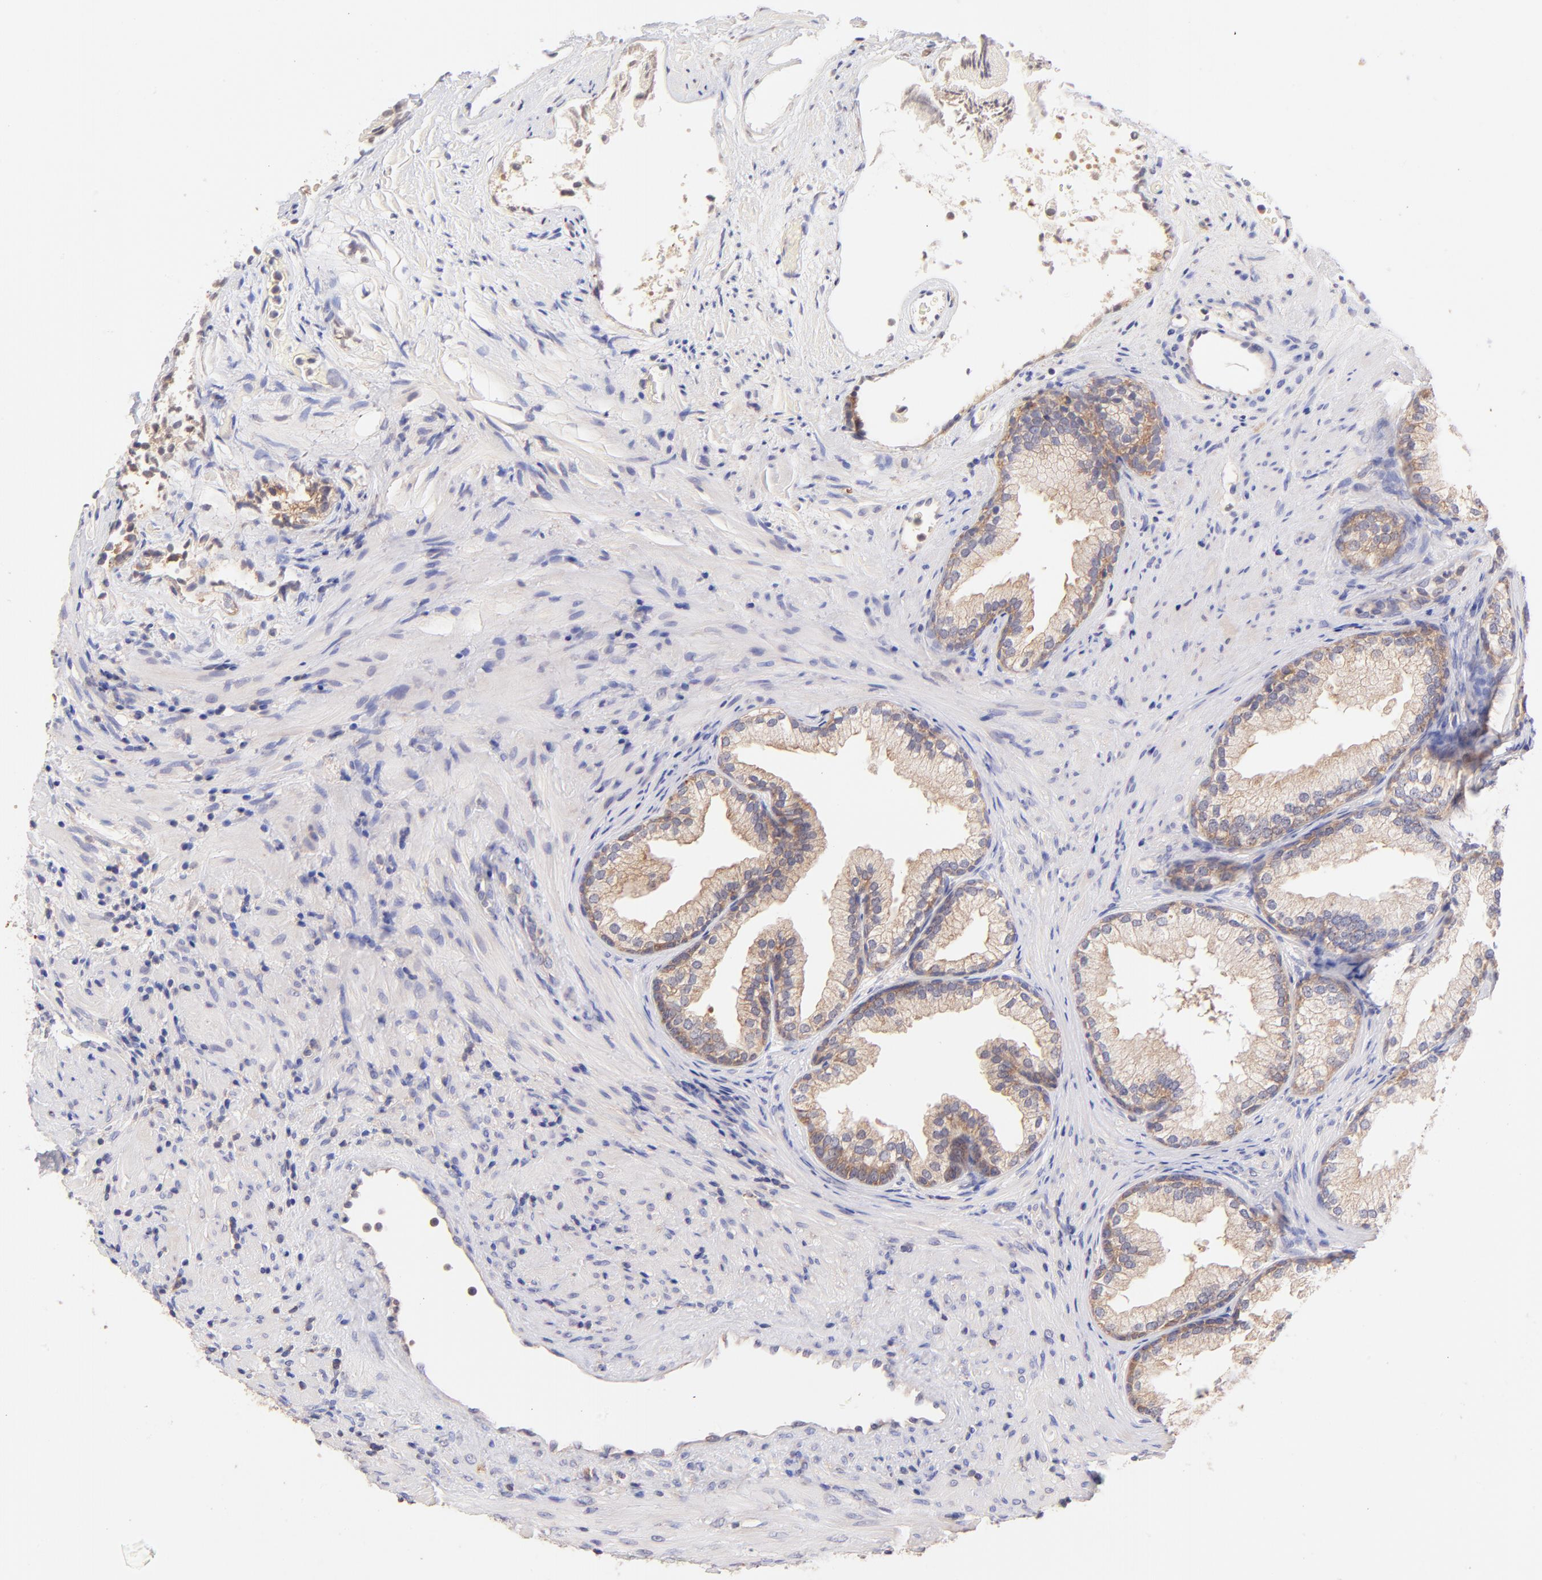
{"staining": {"intensity": "moderate", "quantity": ">75%", "location": "cytoplasmic/membranous"}, "tissue": "prostate", "cell_type": "Glandular cells", "image_type": "normal", "snomed": [{"axis": "morphology", "description": "Normal tissue, NOS"}, {"axis": "topography", "description": "Prostate"}], "caption": "Human prostate stained with a brown dye demonstrates moderate cytoplasmic/membranous positive positivity in approximately >75% of glandular cells.", "gene": "RPL11", "patient": {"sex": "male", "age": 76}}